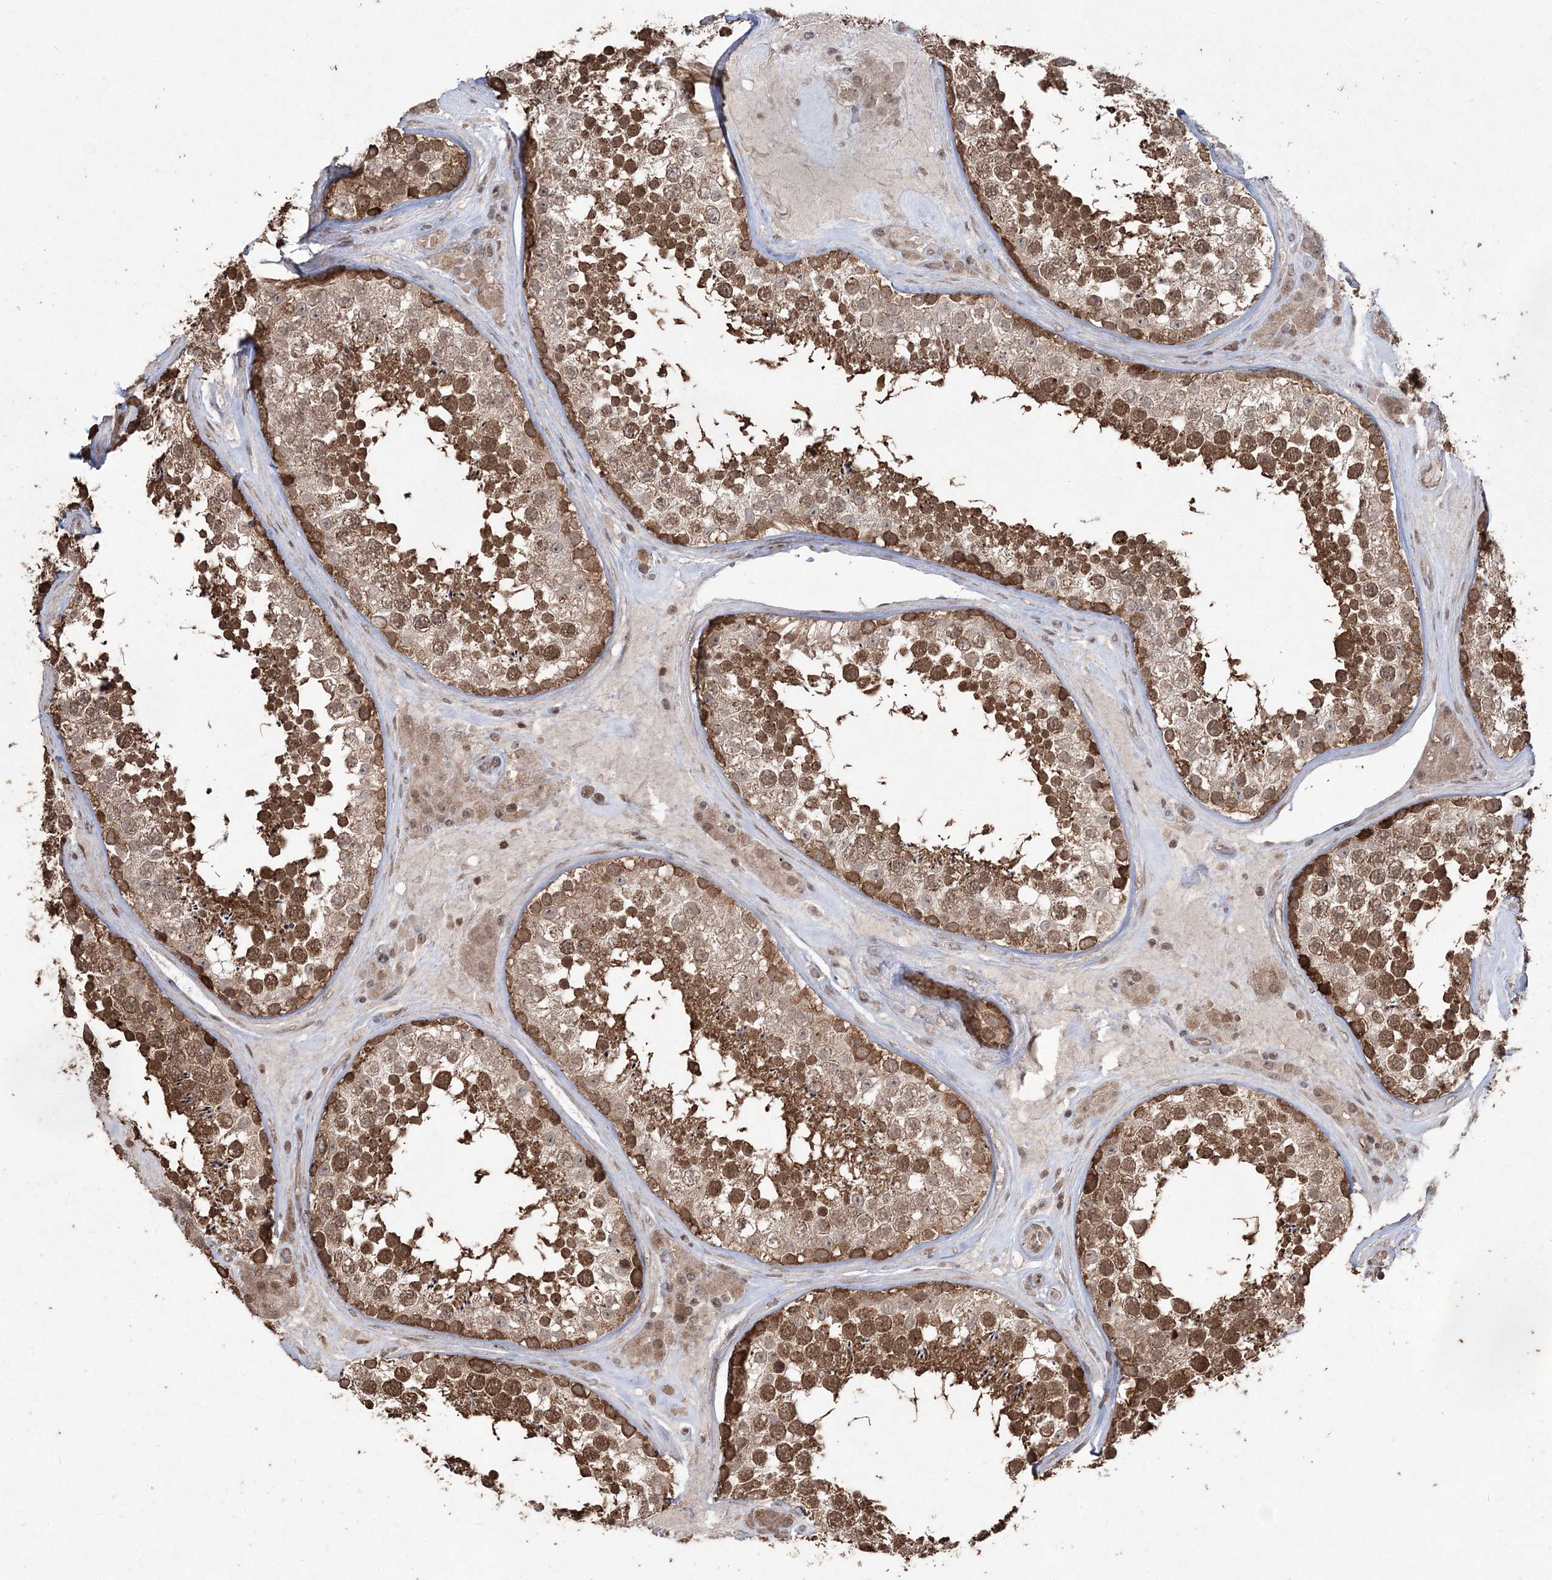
{"staining": {"intensity": "strong", "quantity": ">75%", "location": "cytoplasmic/membranous,nuclear"}, "tissue": "testis", "cell_type": "Cells in seminiferous ducts", "image_type": "normal", "snomed": [{"axis": "morphology", "description": "Normal tissue, NOS"}, {"axis": "topography", "description": "Testis"}], "caption": "This histopathology image shows immunohistochemistry (IHC) staining of normal testis, with high strong cytoplasmic/membranous,nuclear staining in about >75% of cells in seminiferous ducts.", "gene": "EHHADH", "patient": {"sex": "male", "age": 46}}